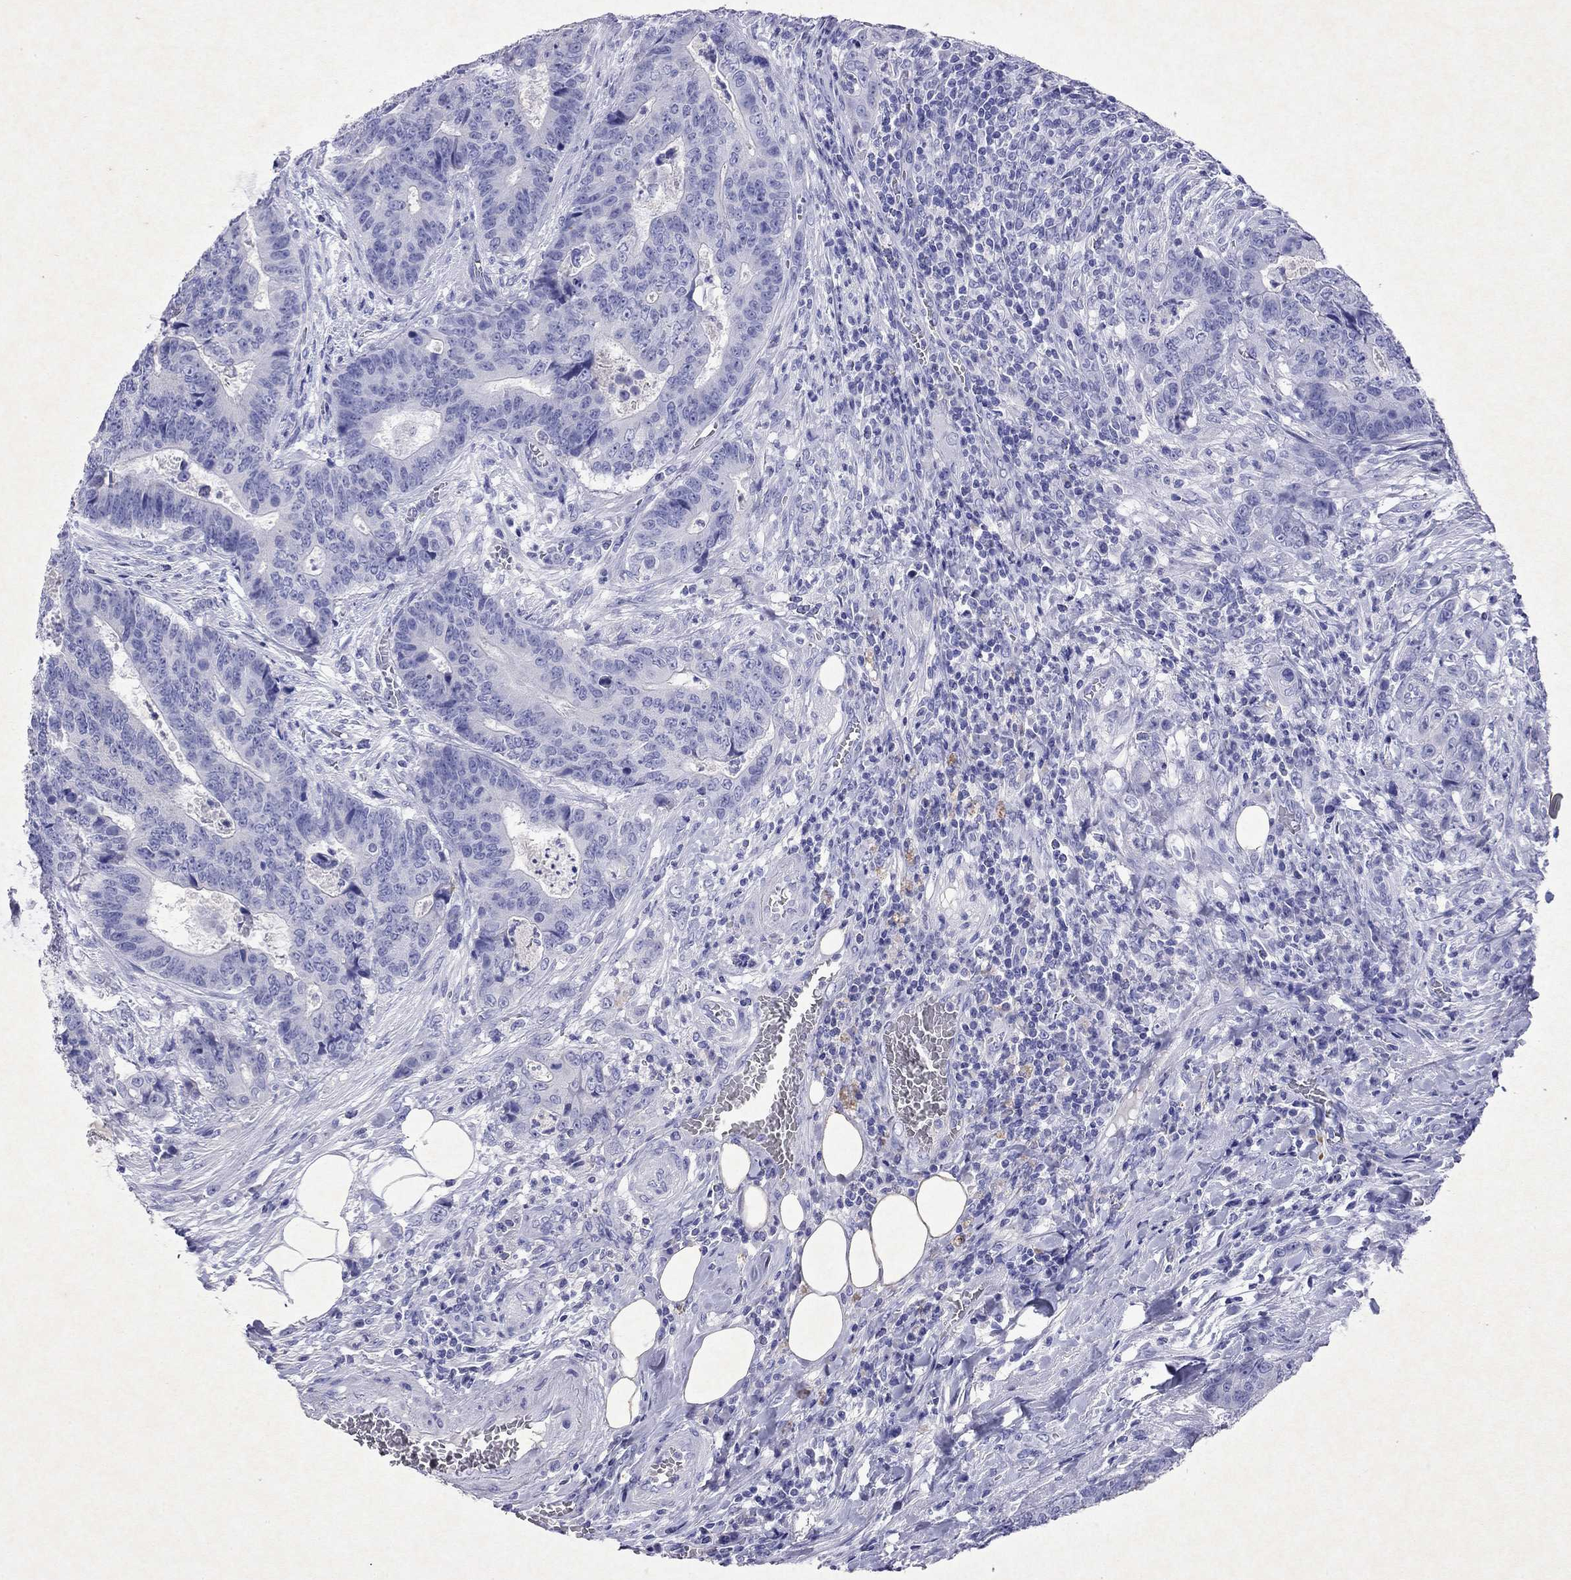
{"staining": {"intensity": "negative", "quantity": "none", "location": "none"}, "tissue": "colorectal cancer", "cell_type": "Tumor cells", "image_type": "cancer", "snomed": [{"axis": "morphology", "description": "Adenocarcinoma, NOS"}, {"axis": "topography", "description": "Colon"}], "caption": "DAB (3,3'-diaminobenzidine) immunohistochemical staining of adenocarcinoma (colorectal) exhibits no significant positivity in tumor cells. (Immunohistochemistry (ihc), brightfield microscopy, high magnification).", "gene": "ARMC12", "patient": {"sex": "female", "age": 48}}